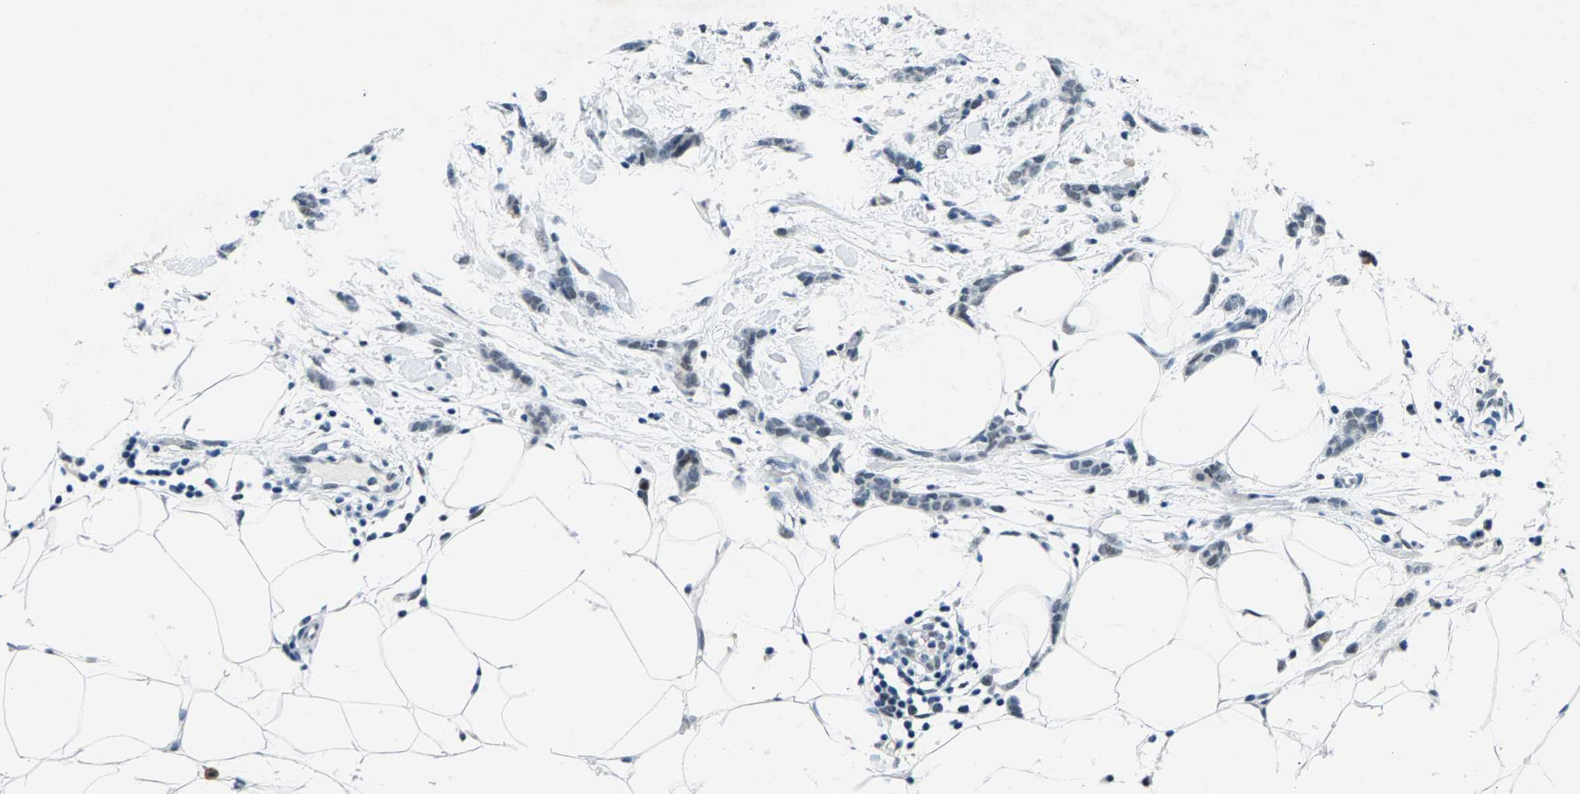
{"staining": {"intensity": "negative", "quantity": "none", "location": "none"}, "tissue": "breast cancer", "cell_type": "Tumor cells", "image_type": "cancer", "snomed": [{"axis": "morphology", "description": "Lobular carcinoma"}, {"axis": "topography", "description": "Skin"}, {"axis": "topography", "description": "Breast"}], "caption": "The image exhibits no staining of tumor cells in breast lobular carcinoma.", "gene": "ATF2", "patient": {"sex": "female", "age": 46}}